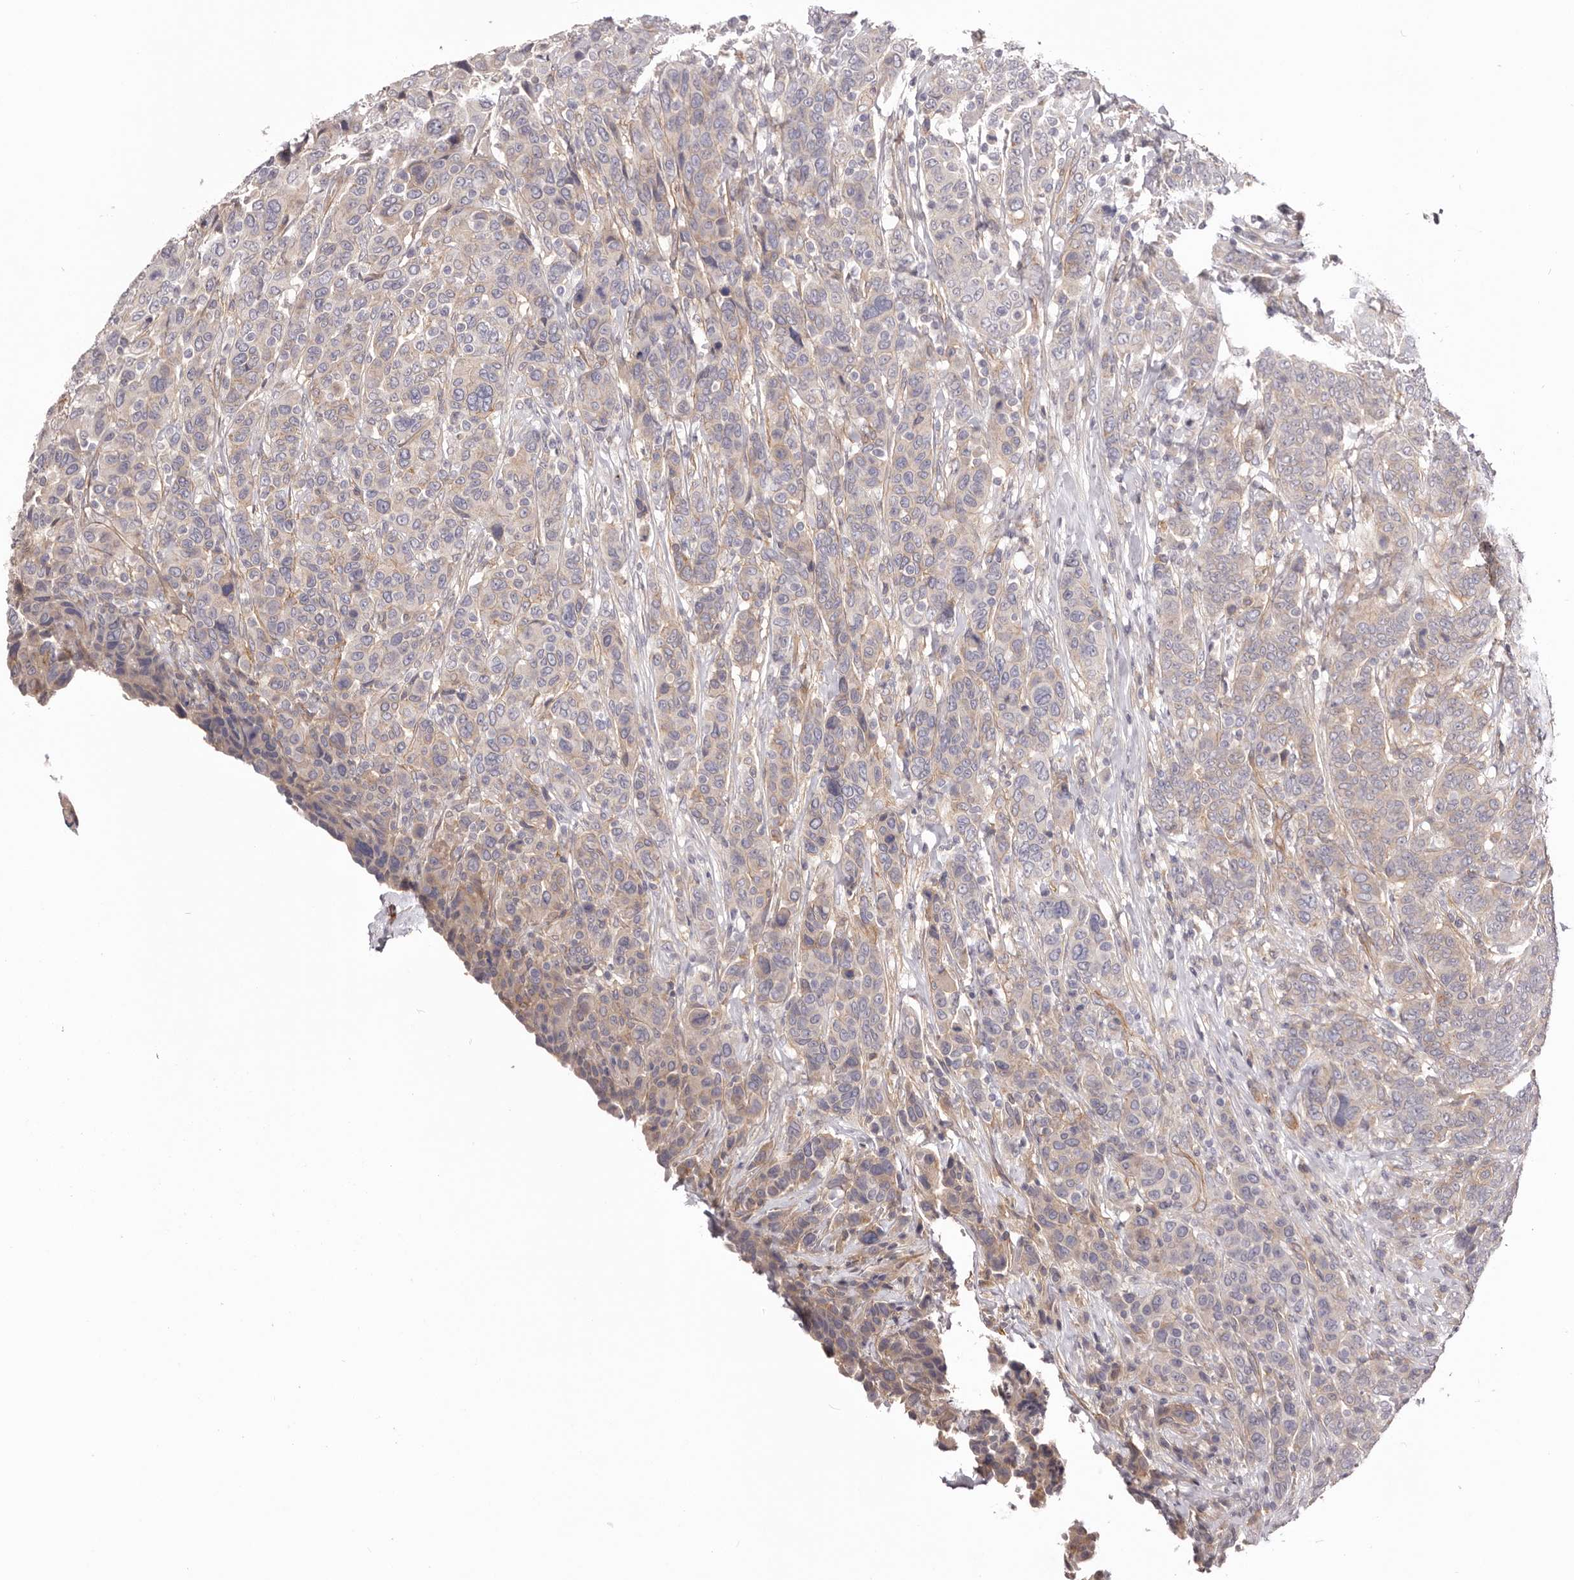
{"staining": {"intensity": "weak", "quantity": "25%-75%", "location": "cytoplasmic/membranous"}, "tissue": "breast cancer", "cell_type": "Tumor cells", "image_type": "cancer", "snomed": [{"axis": "morphology", "description": "Duct carcinoma"}, {"axis": "topography", "description": "Breast"}], "caption": "Brown immunohistochemical staining in breast cancer reveals weak cytoplasmic/membranous staining in about 25%-75% of tumor cells.", "gene": "DMRT2", "patient": {"sex": "female", "age": 37}}